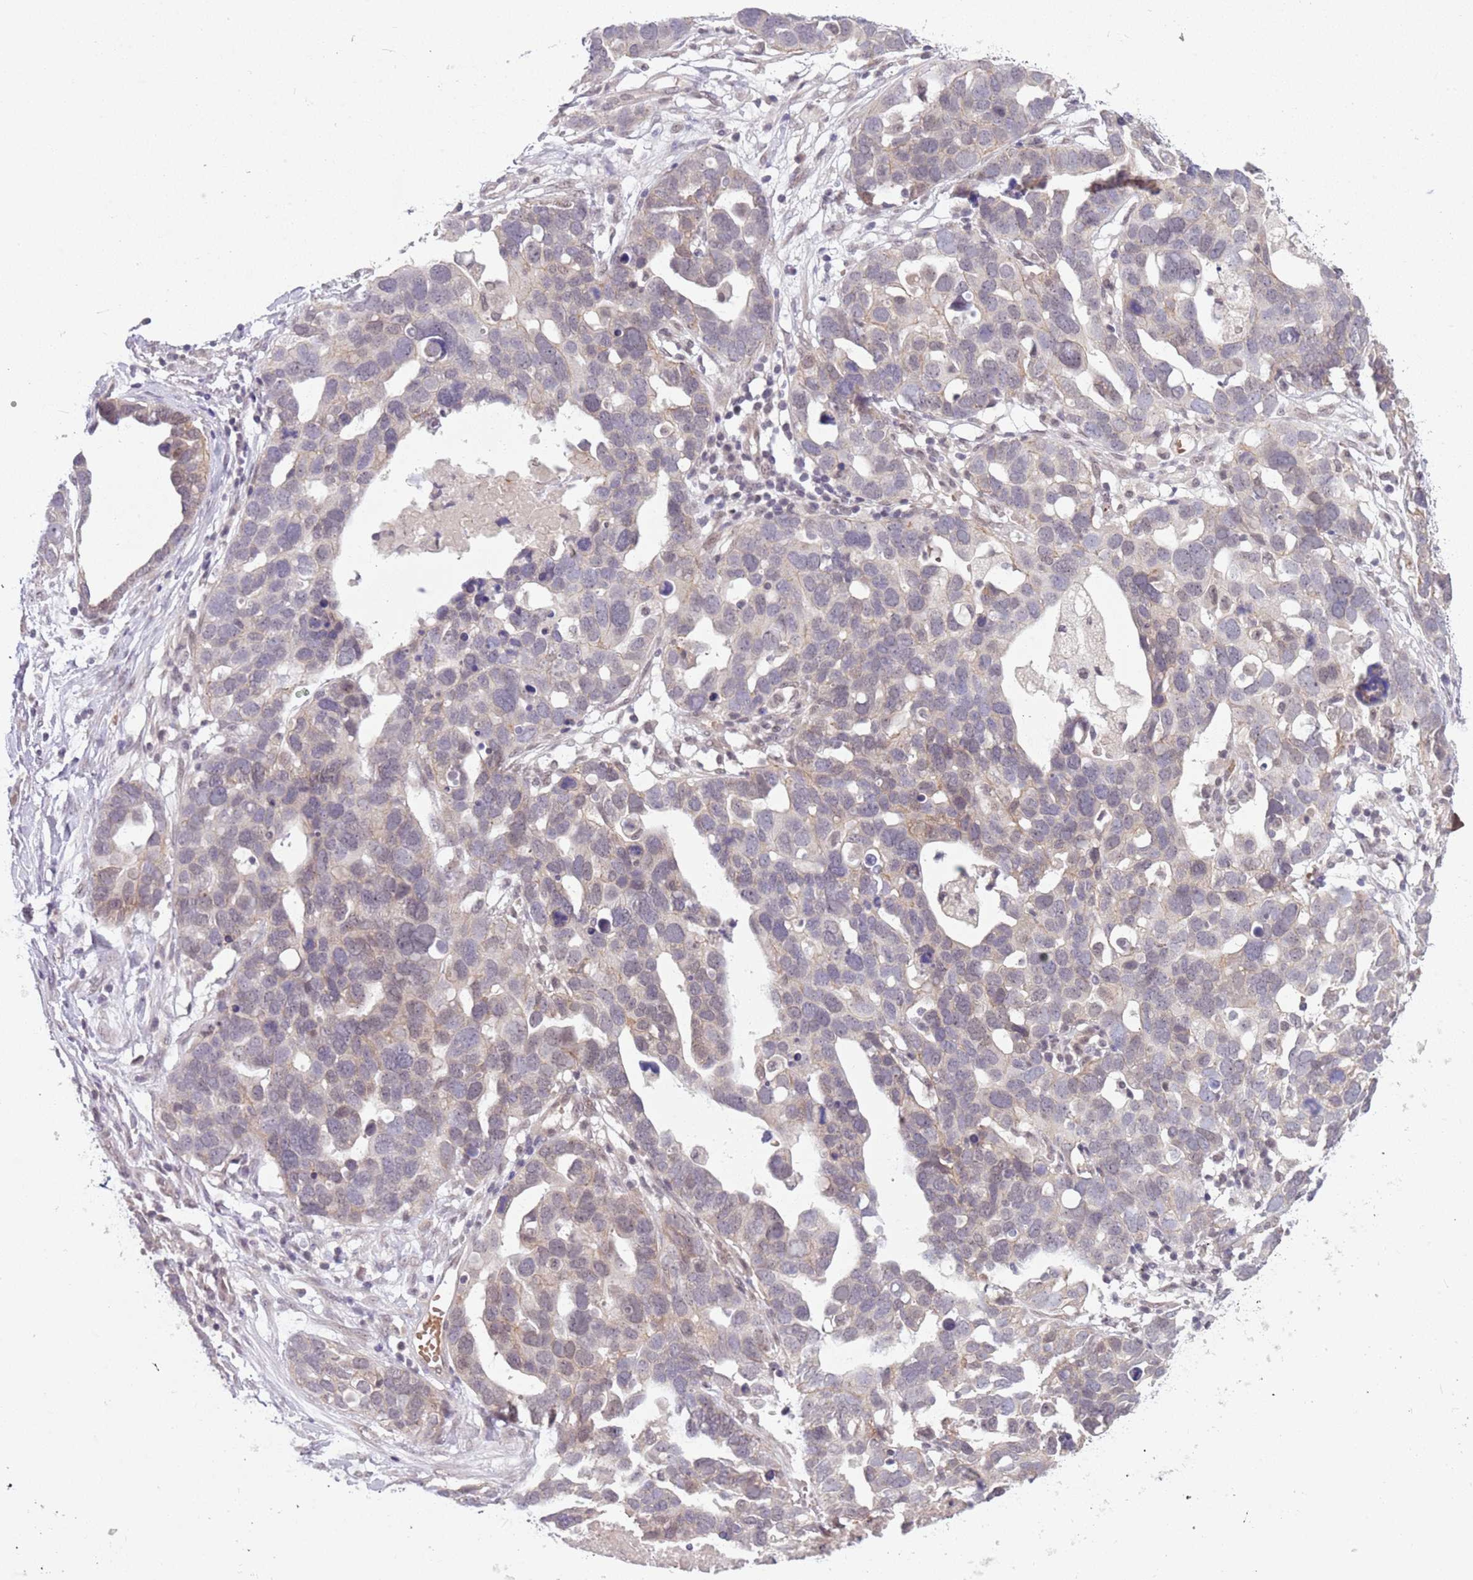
{"staining": {"intensity": "weak", "quantity": "25%-75%", "location": "cytoplasmic/membranous"}, "tissue": "ovarian cancer", "cell_type": "Tumor cells", "image_type": "cancer", "snomed": [{"axis": "morphology", "description": "Cystadenocarcinoma, serous, NOS"}, {"axis": "topography", "description": "Ovary"}], "caption": "Tumor cells show low levels of weak cytoplasmic/membranous staining in about 25%-75% of cells in human ovarian cancer (serous cystadenocarcinoma). The protein of interest is shown in brown color, while the nuclei are stained blue.", "gene": "TM2D1", "patient": {"sex": "female", "age": 54}}